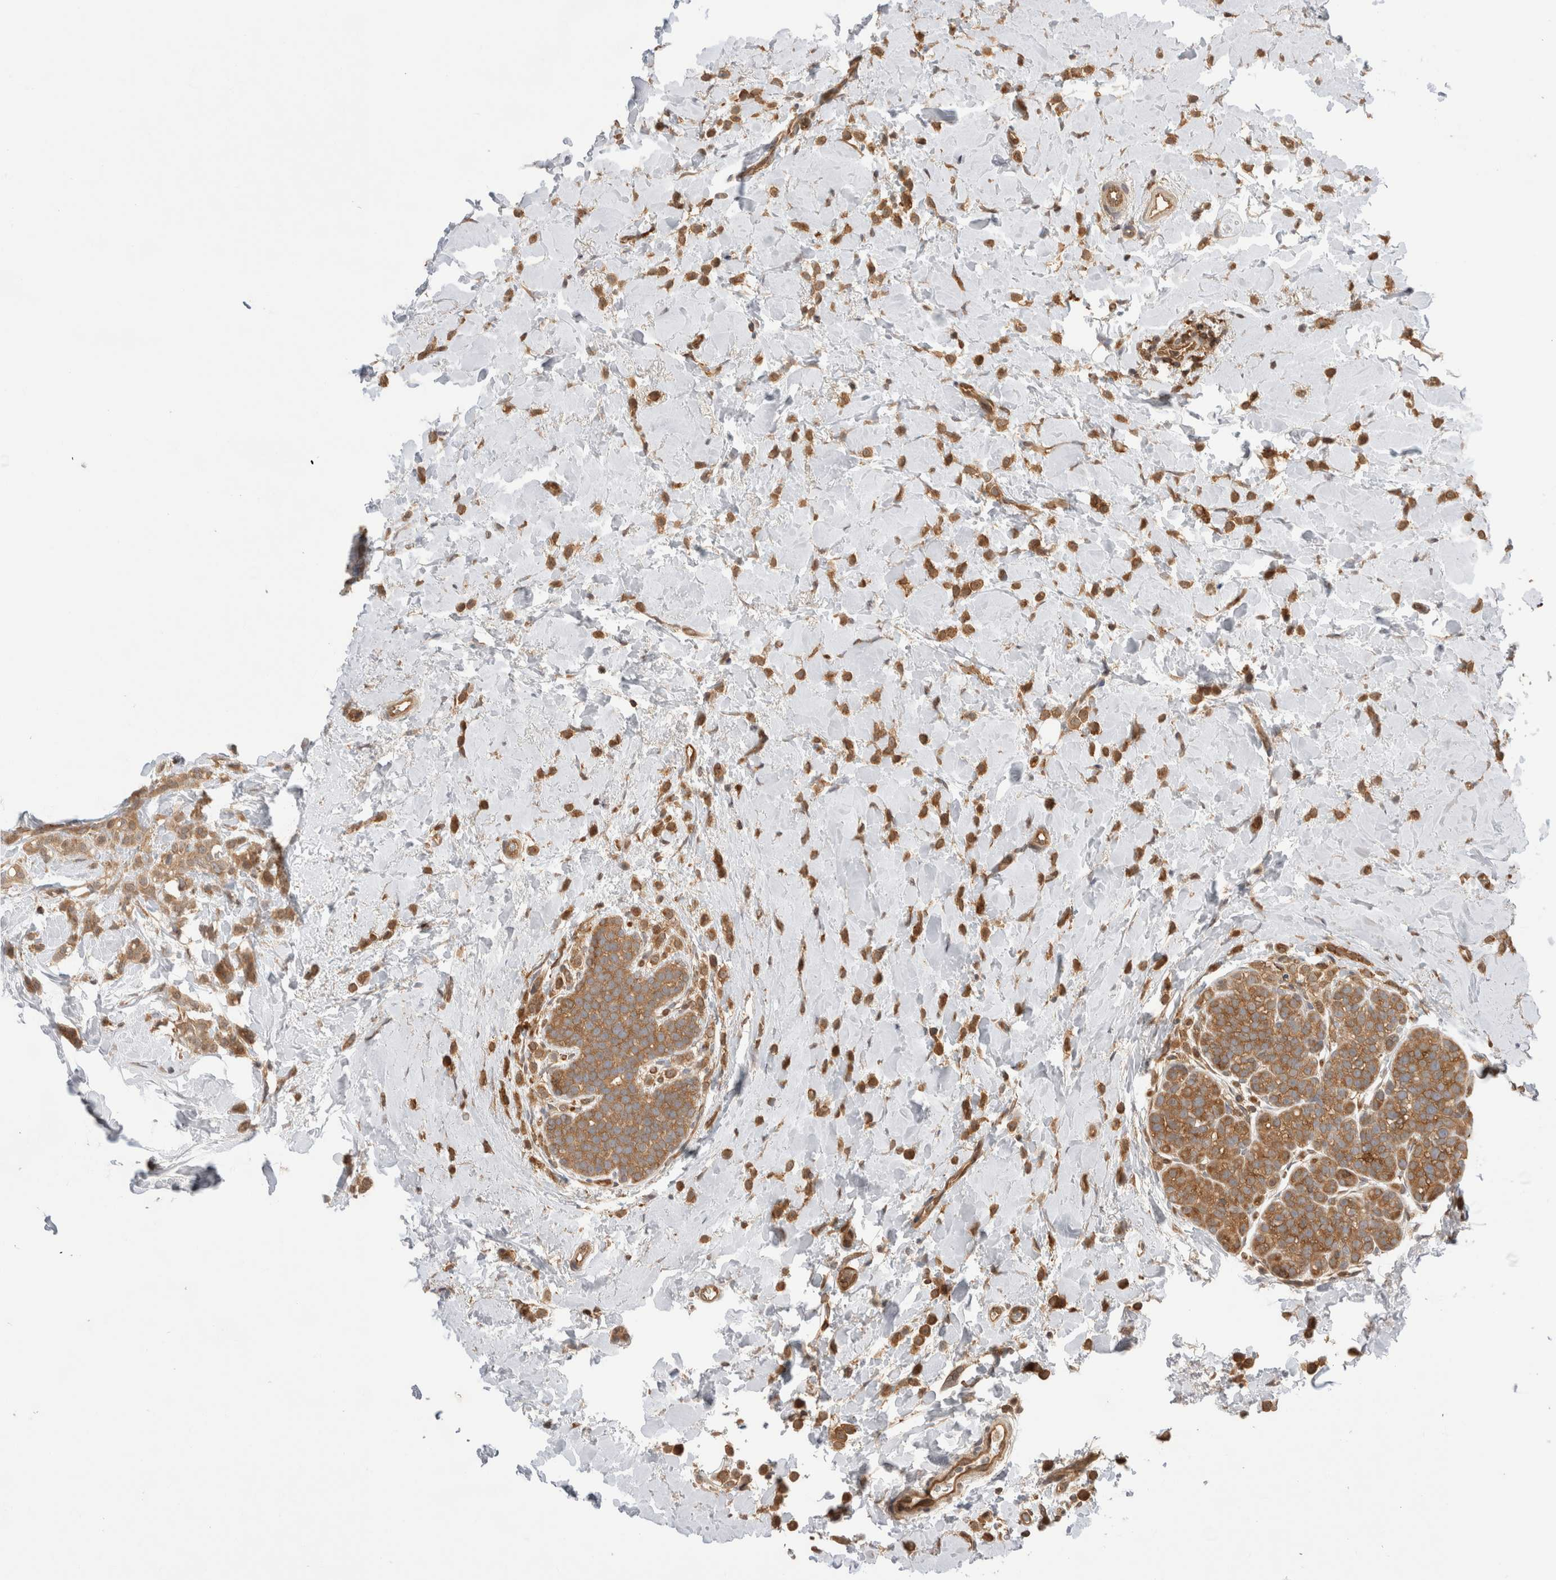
{"staining": {"intensity": "moderate", "quantity": ">75%", "location": "cytoplasmic/membranous"}, "tissue": "breast cancer", "cell_type": "Tumor cells", "image_type": "cancer", "snomed": [{"axis": "morphology", "description": "Normal tissue, NOS"}, {"axis": "morphology", "description": "Lobular carcinoma"}, {"axis": "topography", "description": "Breast"}], "caption": "Immunohistochemistry (IHC) (DAB) staining of human lobular carcinoma (breast) shows moderate cytoplasmic/membranous protein staining in about >75% of tumor cells.", "gene": "NFKB1", "patient": {"sex": "female", "age": 50}}